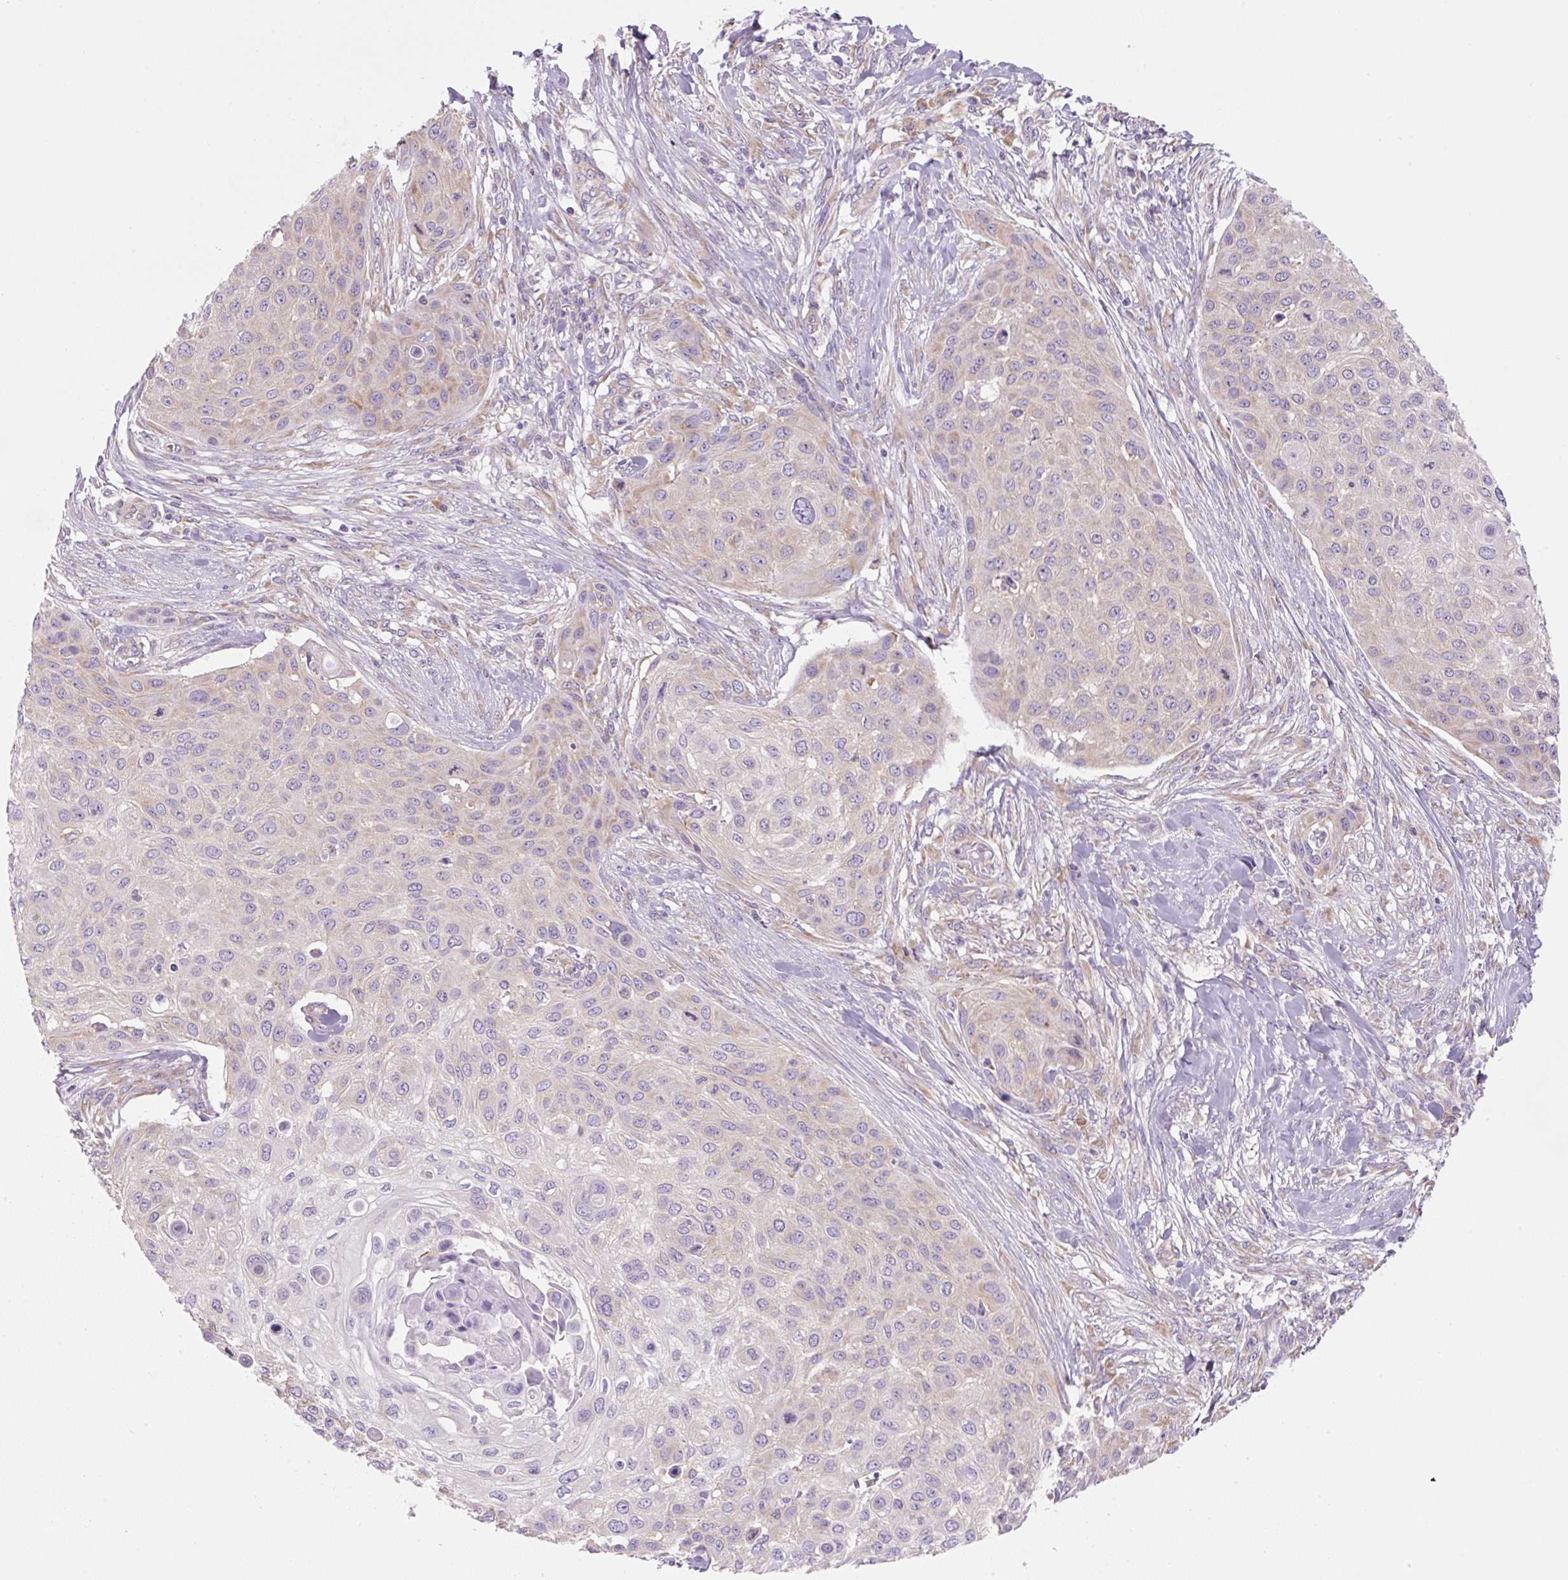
{"staining": {"intensity": "weak", "quantity": "<25%", "location": "cytoplasmic/membranous"}, "tissue": "skin cancer", "cell_type": "Tumor cells", "image_type": "cancer", "snomed": [{"axis": "morphology", "description": "Squamous cell carcinoma, NOS"}, {"axis": "topography", "description": "Skin"}], "caption": "Immunohistochemistry (IHC) of human skin squamous cell carcinoma reveals no expression in tumor cells.", "gene": "RPL18A", "patient": {"sex": "female", "age": 87}}